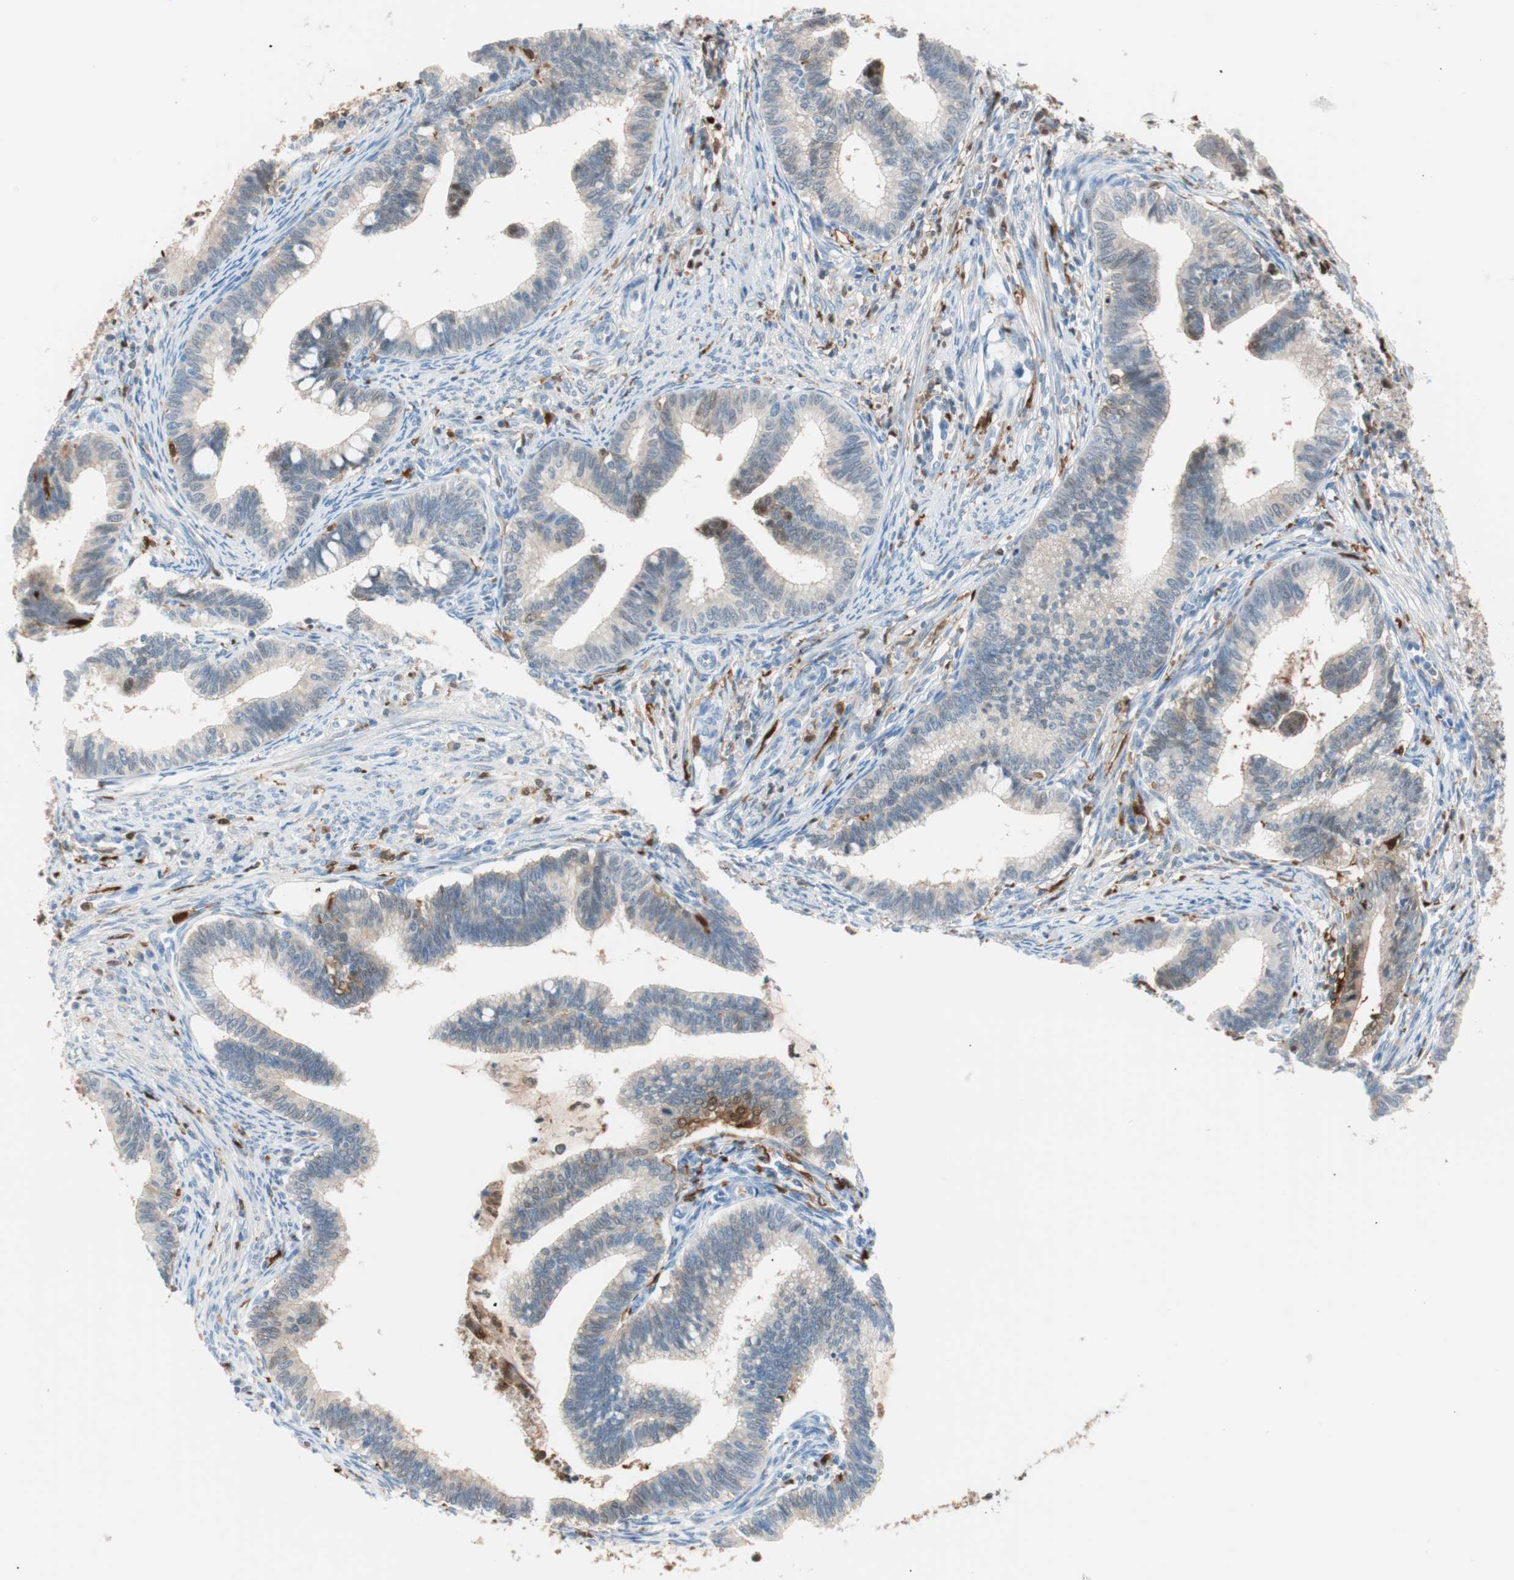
{"staining": {"intensity": "strong", "quantity": "<25%", "location": "cytoplasmic/membranous,nuclear"}, "tissue": "cervical cancer", "cell_type": "Tumor cells", "image_type": "cancer", "snomed": [{"axis": "morphology", "description": "Adenocarcinoma, NOS"}, {"axis": "topography", "description": "Cervix"}], "caption": "Cervical adenocarcinoma stained for a protein reveals strong cytoplasmic/membranous and nuclear positivity in tumor cells.", "gene": "IL18", "patient": {"sex": "female", "age": 36}}